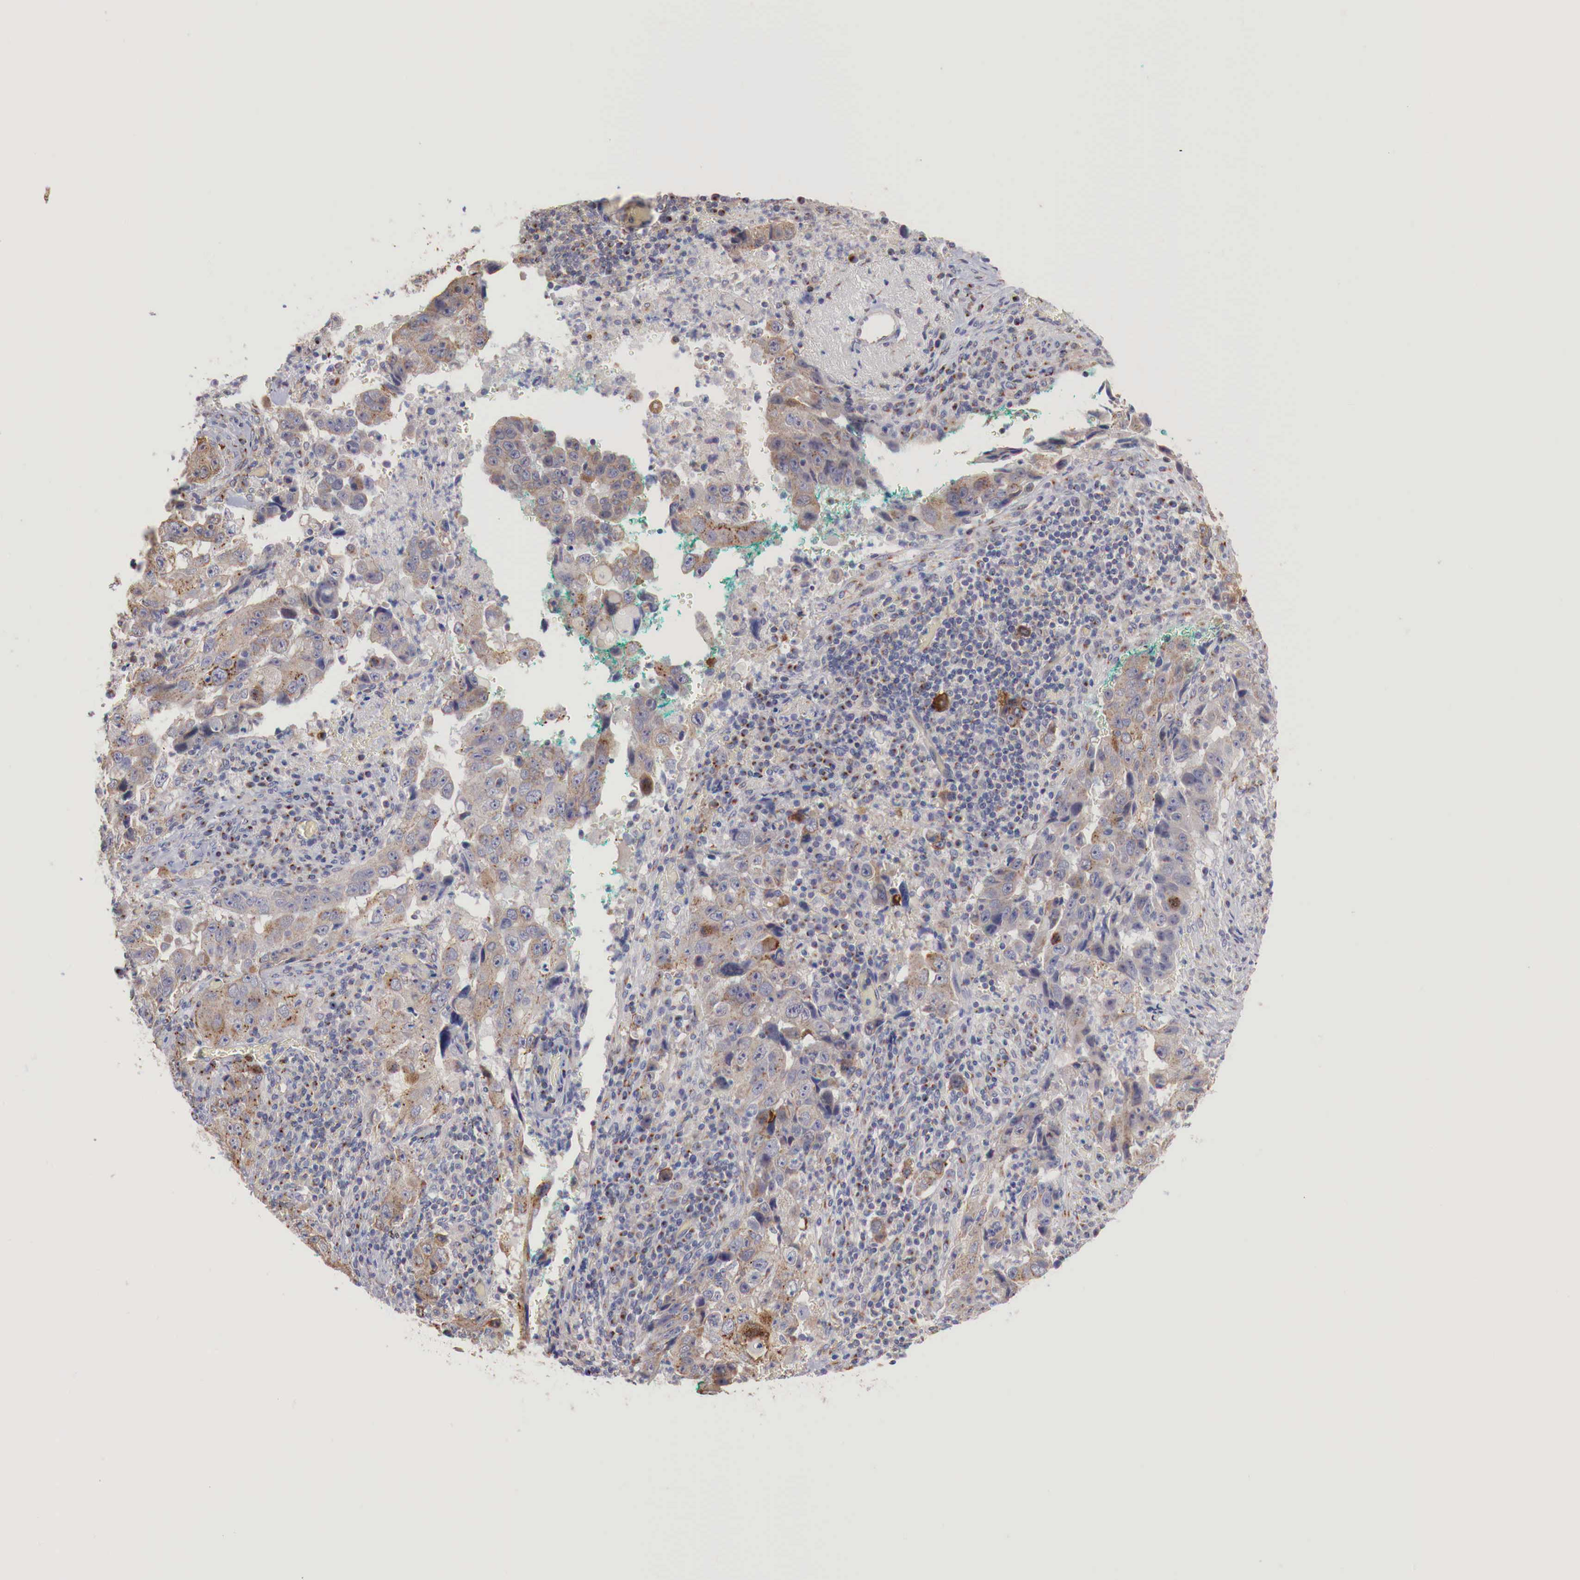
{"staining": {"intensity": "moderate", "quantity": "25%-75%", "location": "cytoplasmic/membranous"}, "tissue": "lung cancer", "cell_type": "Tumor cells", "image_type": "cancer", "snomed": [{"axis": "morphology", "description": "Squamous cell carcinoma, NOS"}, {"axis": "topography", "description": "Lung"}], "caption": "Protein expression analysis of lung squamous cell carcinoma displays moderate cytoplasmic/membranous positivity in about 25%-75% of tumor cells.", "gene": "SYAP1", "patient": {"sex": "male", "age": 64}}